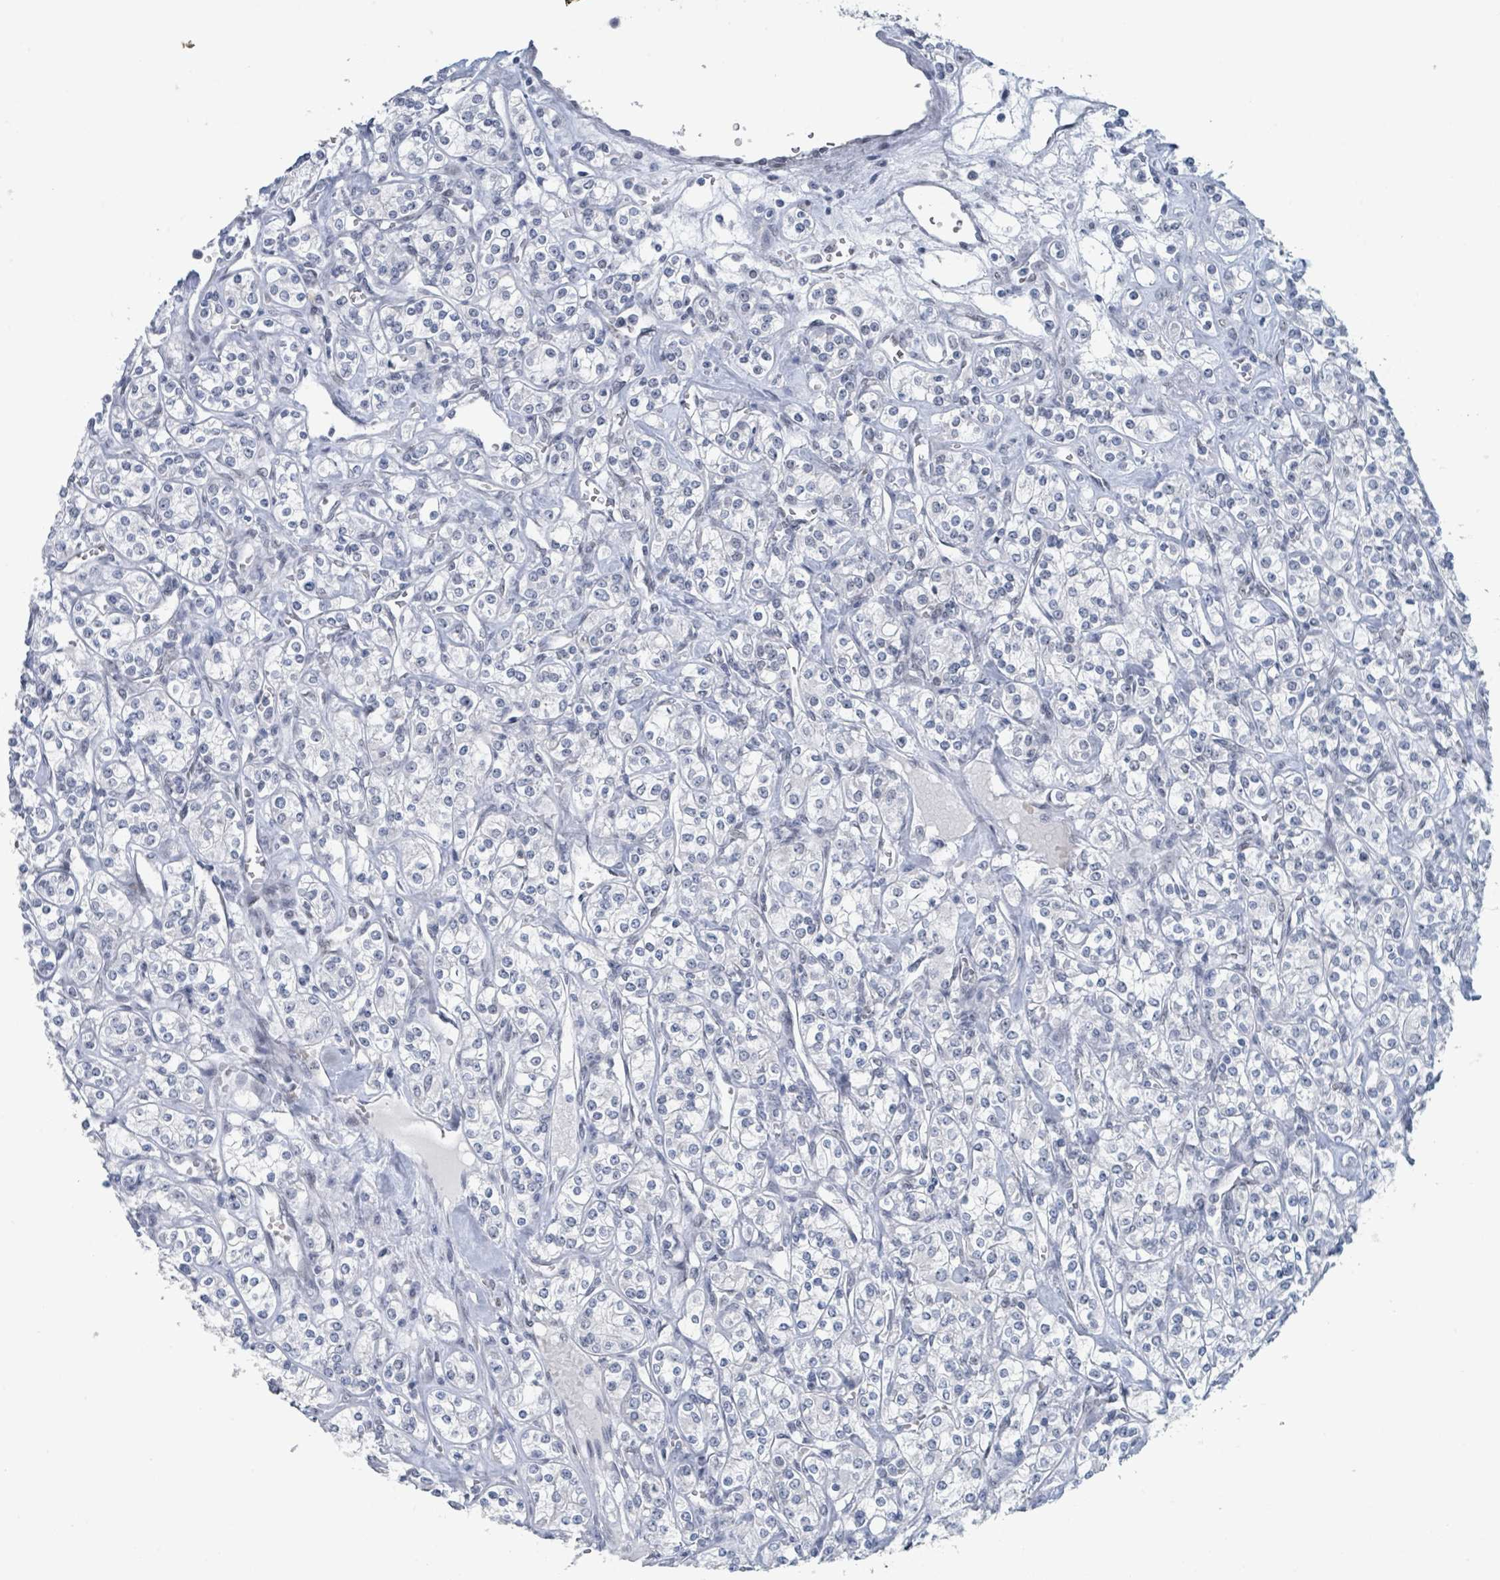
{"staining": {"intensity": "negative", "quantity": "none", "location": "none"}, "tissue": "renal cancer", "cell_type": "Tumor cells", "image_type": "cancer", "snomed": [{"axis": "morphology", "description": "Adenocarcinoma, NOS"}, {"axis": "topography", "description": "Kidney"}], "caption": "This is a image of immunohistochemistry staining of renal cancer, which shows no positivity in tumor cells.", "gene": "EHMT2", "patient": {"sex": "male", "age": 77}}